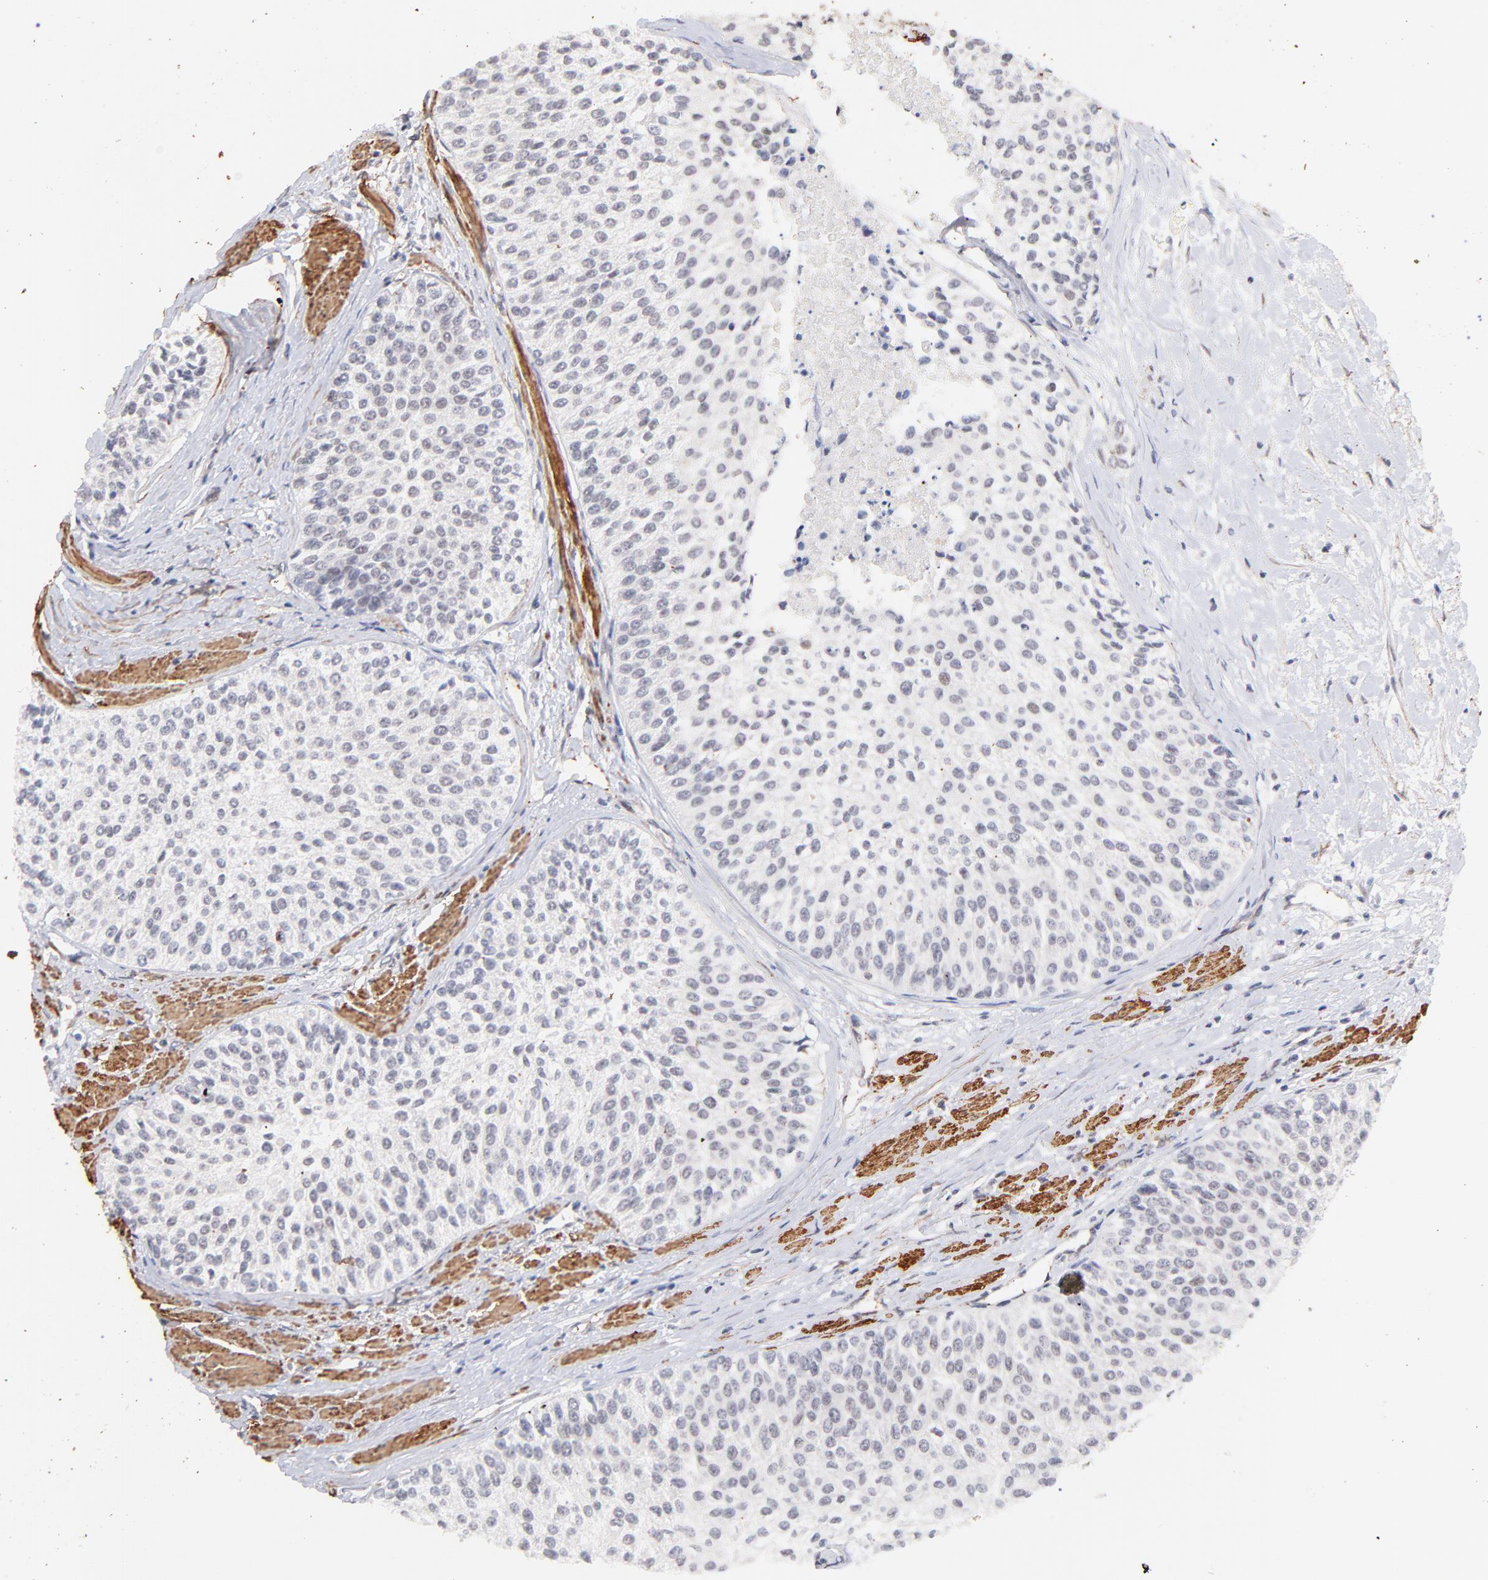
{"staining": {"intensity": "negative", "quantity": "none", "location": "none"}, "tissue": "urothelial cancer", "cell_type": "Tumor cells", "image_type": "cancer", "snomed": [{"axis": "morphology", "description": "Urothelial carcinoma, Low grade"}, {"axis": "topography", "description": "Urinary bladder"}], "caption": "Urothelial cancer was stained to show a protein in brown. There is no significant expression in tumor cells. (DAB (3,3'-diaminobenzidine) IHC with hematoxylin counter stain).", "gene": "ZFP92", "patient": {"sex": "female", "age": 73}}